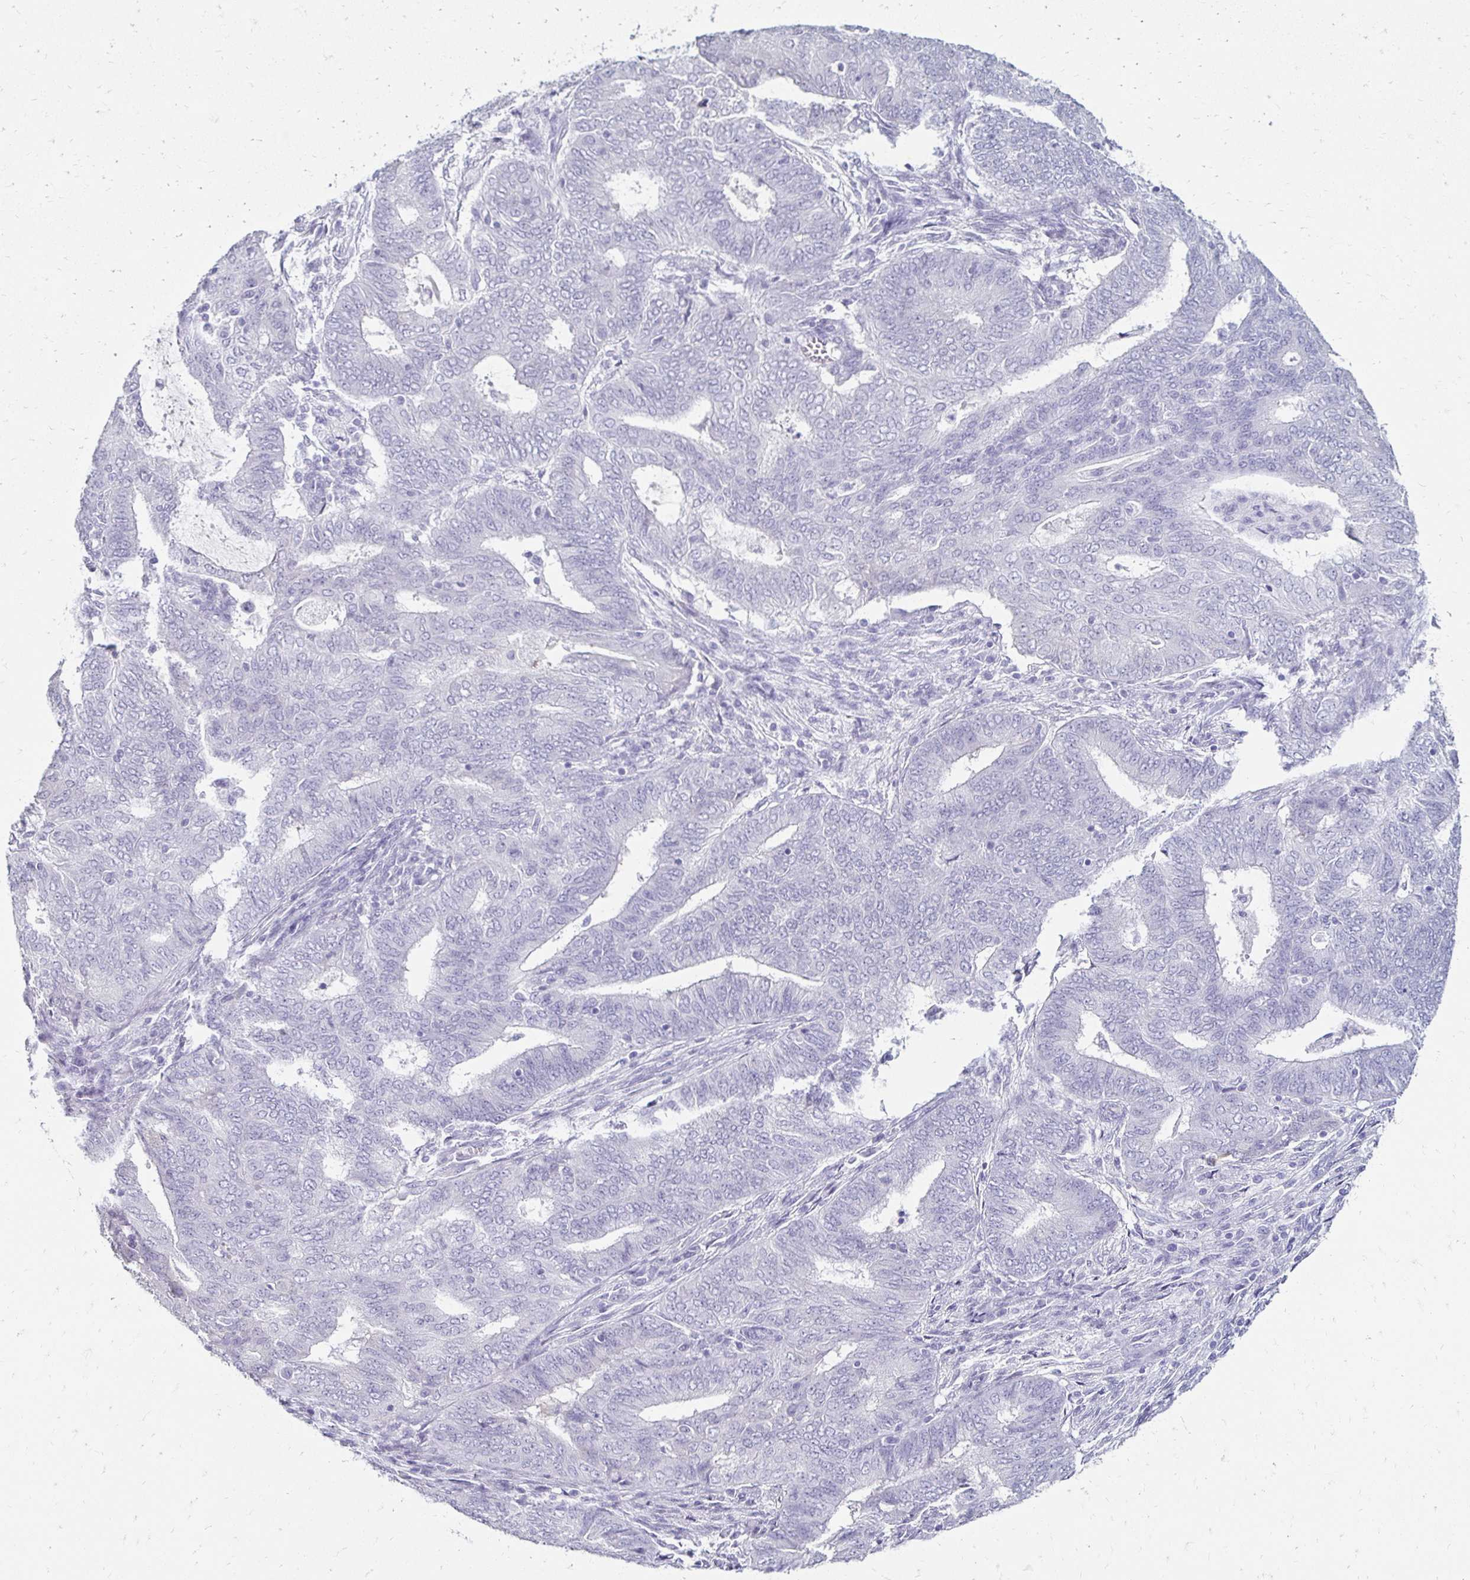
{"staining": {"intensity": "negative", "quantity": "none", "location": "none"}, "tissue": "endometrial cancer", "cell_type": "Tumor cells", "image_type": "cancer", "snomed": [{"axis": "morphology", "description": "Adenocarcinoma, NOS"}, {"axis": "topography", "description": "Endometrium"}], "caption": "High power microscopy histopathology image of an immunohistochemistry micrograph of endometrial adenocarcinoma, revealing no significant positivity in tumor cells. (Brightfield microscopy of DAB immunohistochemistry (IHC) at high magnification).", "gene": "TOMM34", "patient": {"sex": "female", "age": 62}}